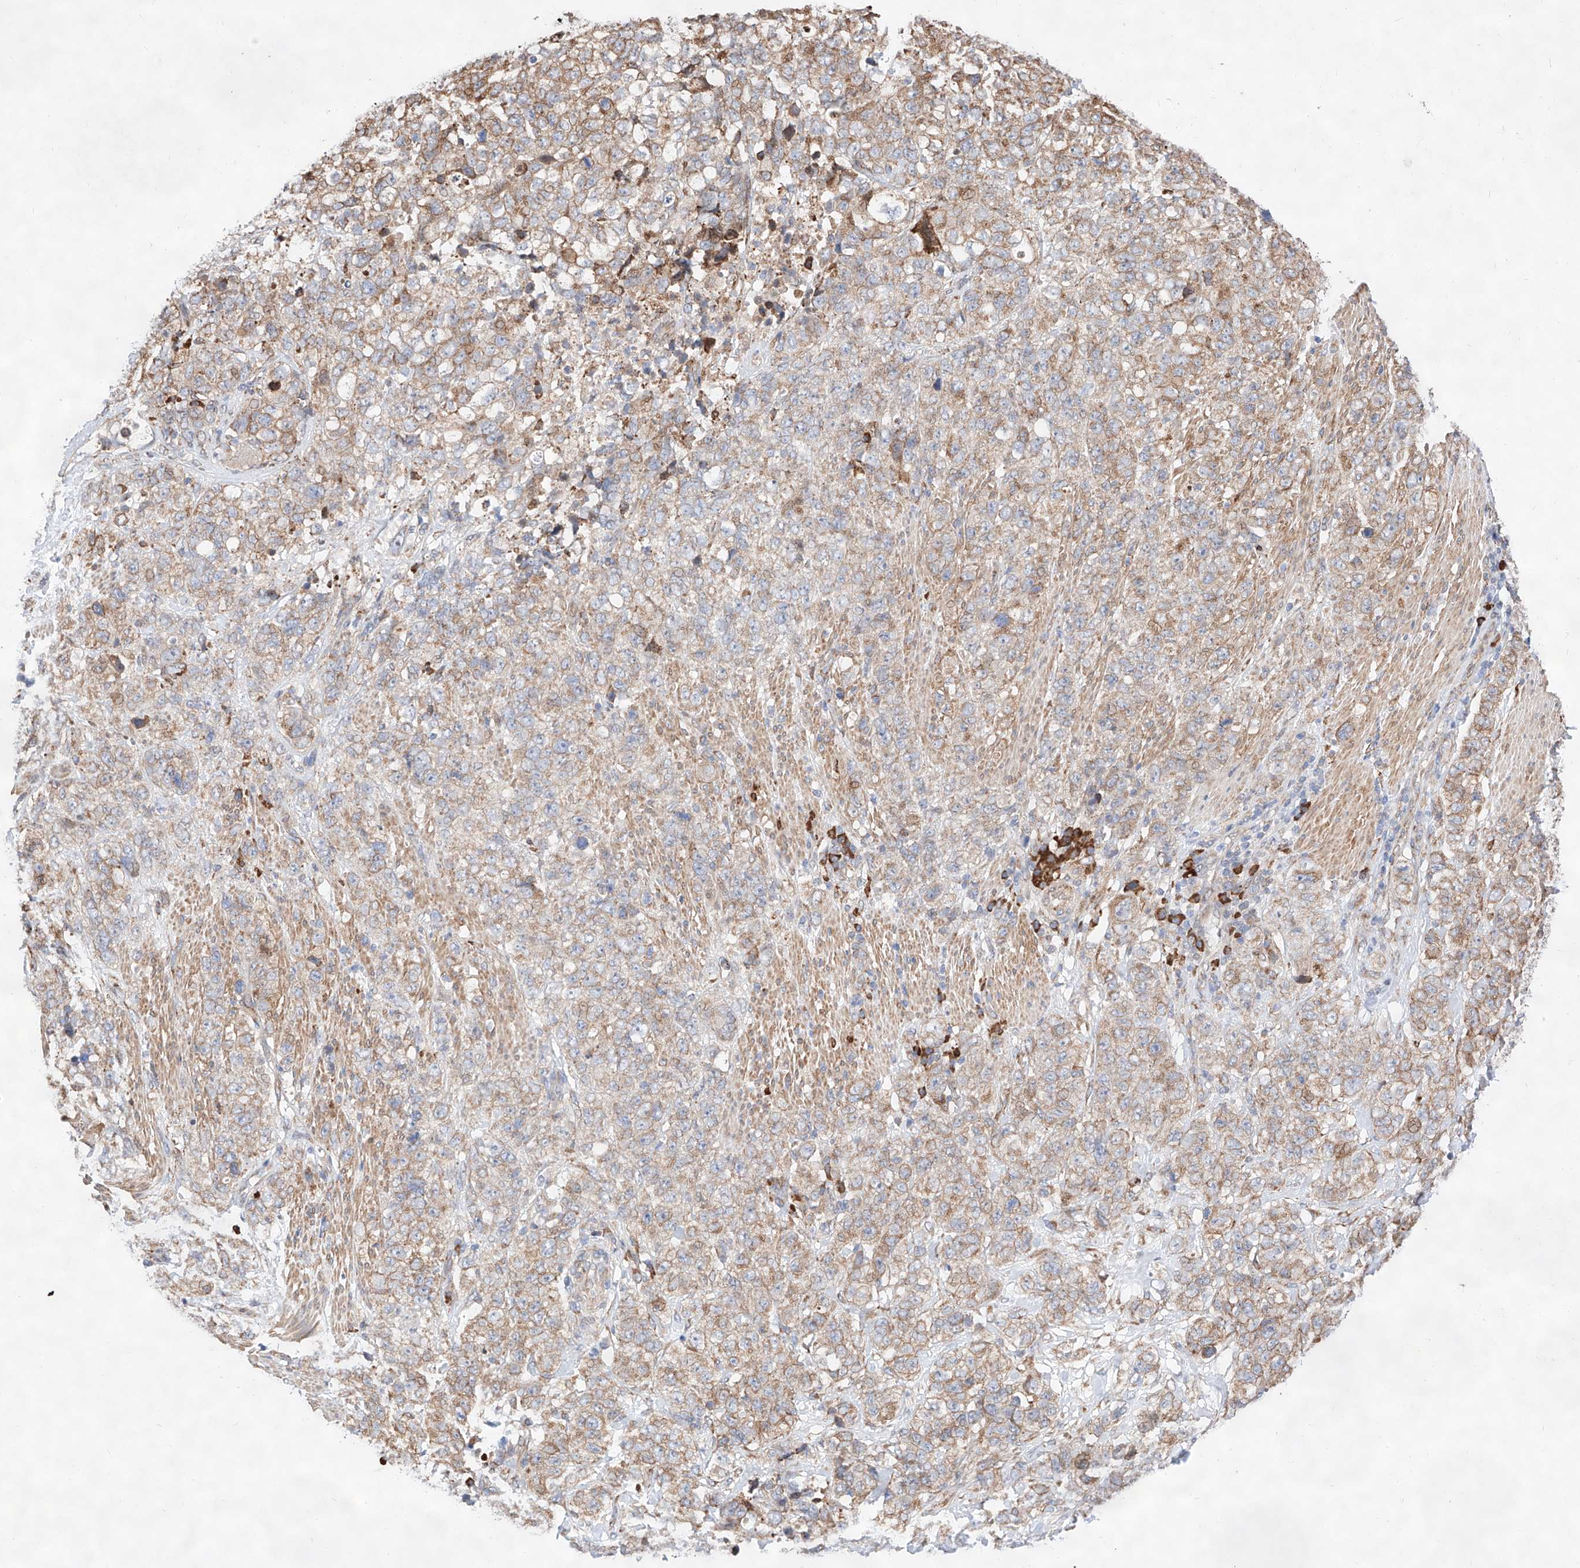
{"staining": {"intensity": "weak", "quantity": ">75%", "location": "cytoplasmic/membranous"}, "tissue": "stomach cancer", "cell_type": "Tumor cells", "image_type": "cancer", "snomed": [{"axis": "morphology", "description": "Adenocarcinoma, NOS"}, {"axis": "topography", "description": "Stomach"}], "caption": "Human stomach adenocarcinoma stained for a protein (brown) demonstrates weak cytoplasmic/membranous positive expression in approximately >75% of tumor cells.", "gene": "ATP9B", "patient": {"sex": "male", "age": 48}}